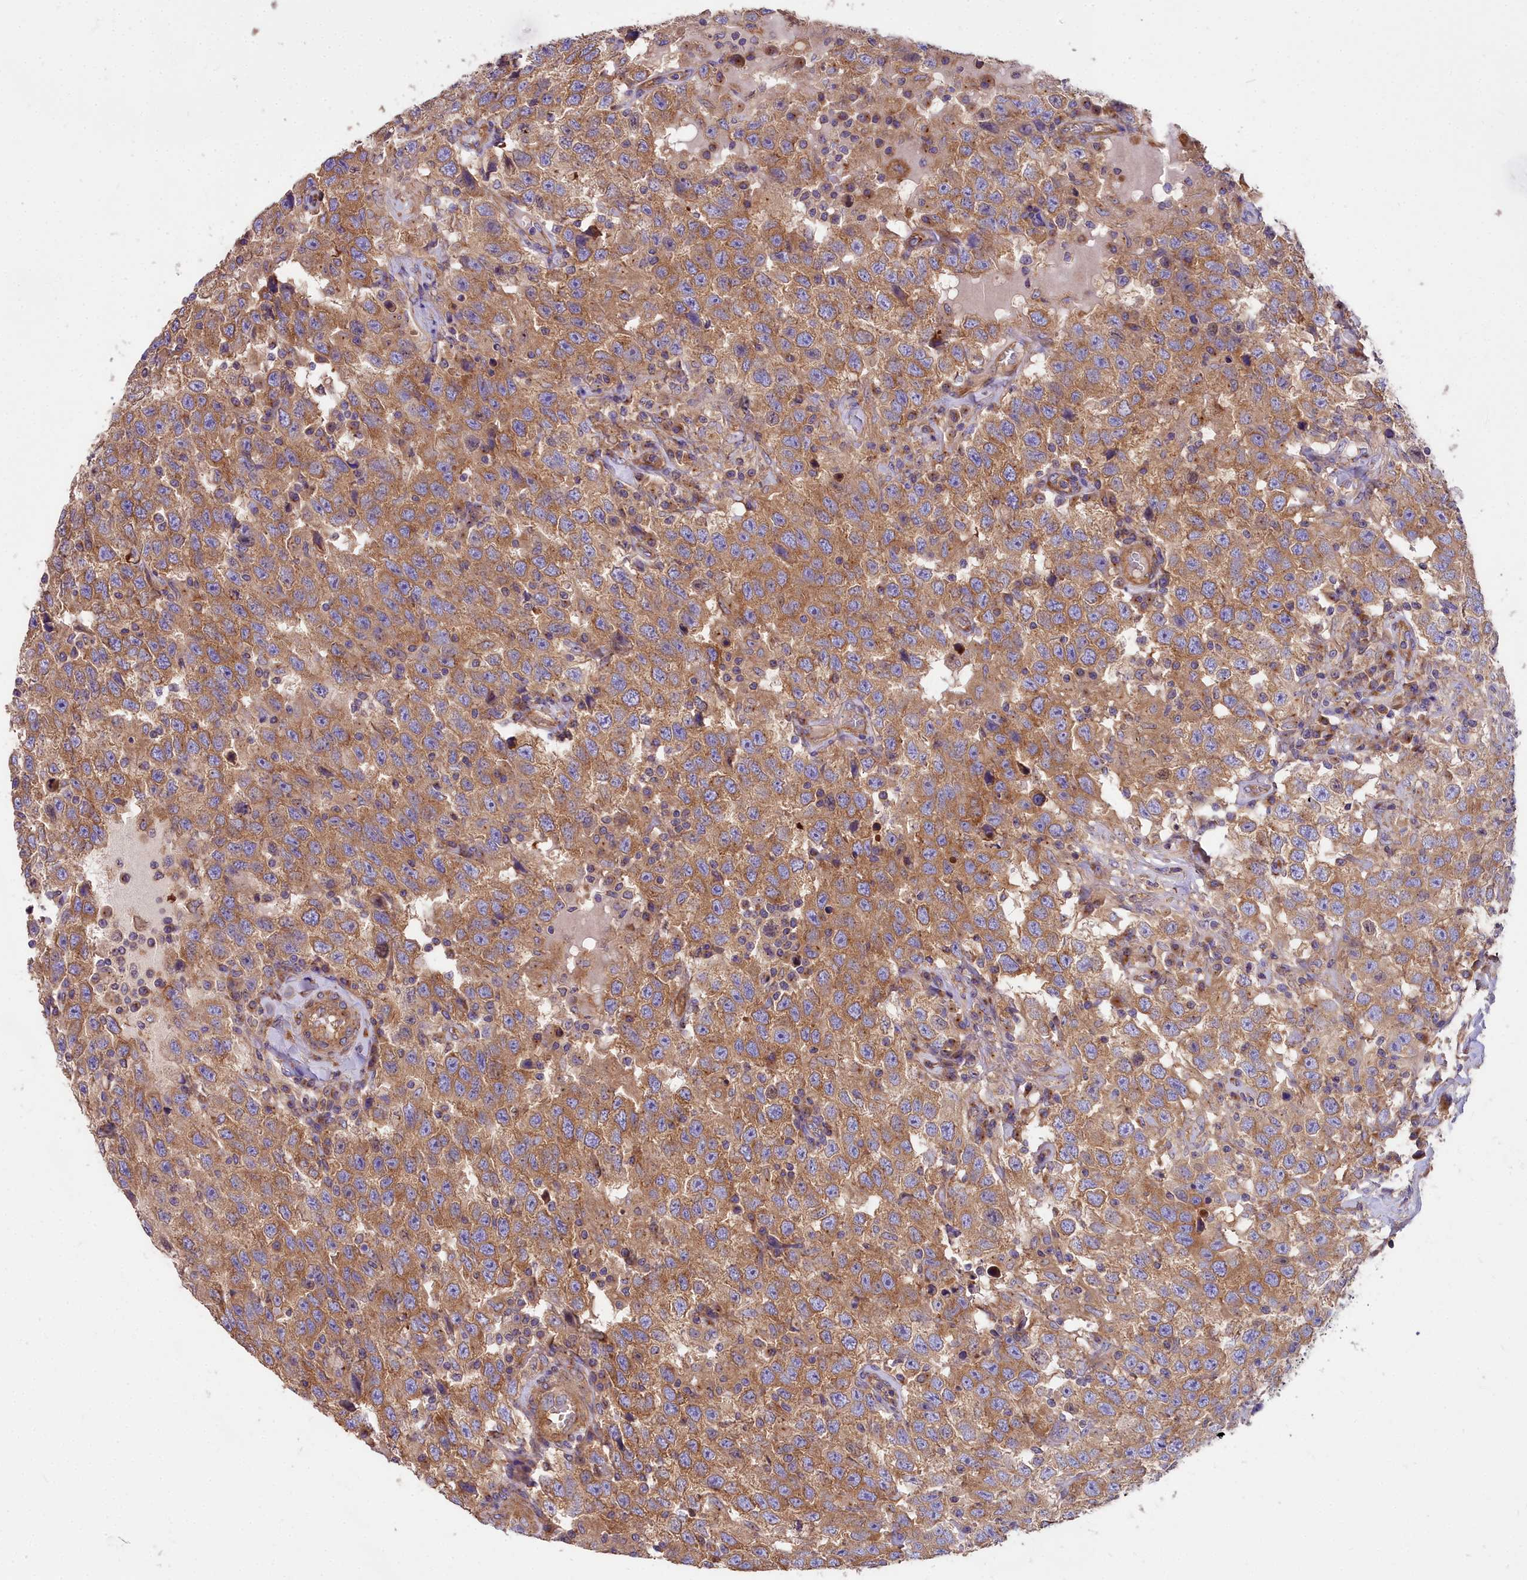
{"staining": {"intensity": "moderate", "quantity": ">75%", "location": "cytoplasmic/membranous"}, "tissue": "testis cancer", "cell_type": "Tumor cells", "image_type": "cancer", "snomed": [{"axis": "morphology", "description": "Seminoma, NOS"}, {"axis": "topography", "description": "Testis"}], "caption": "Immunohistochemical staining of testis cancer (seminoma) displays medium levels of moderate cytoplasmic/membranous protein expression in about >75% of tumor cells.", "gene": "DCTN3", "patient": {"sex": "male", "age": 41}}